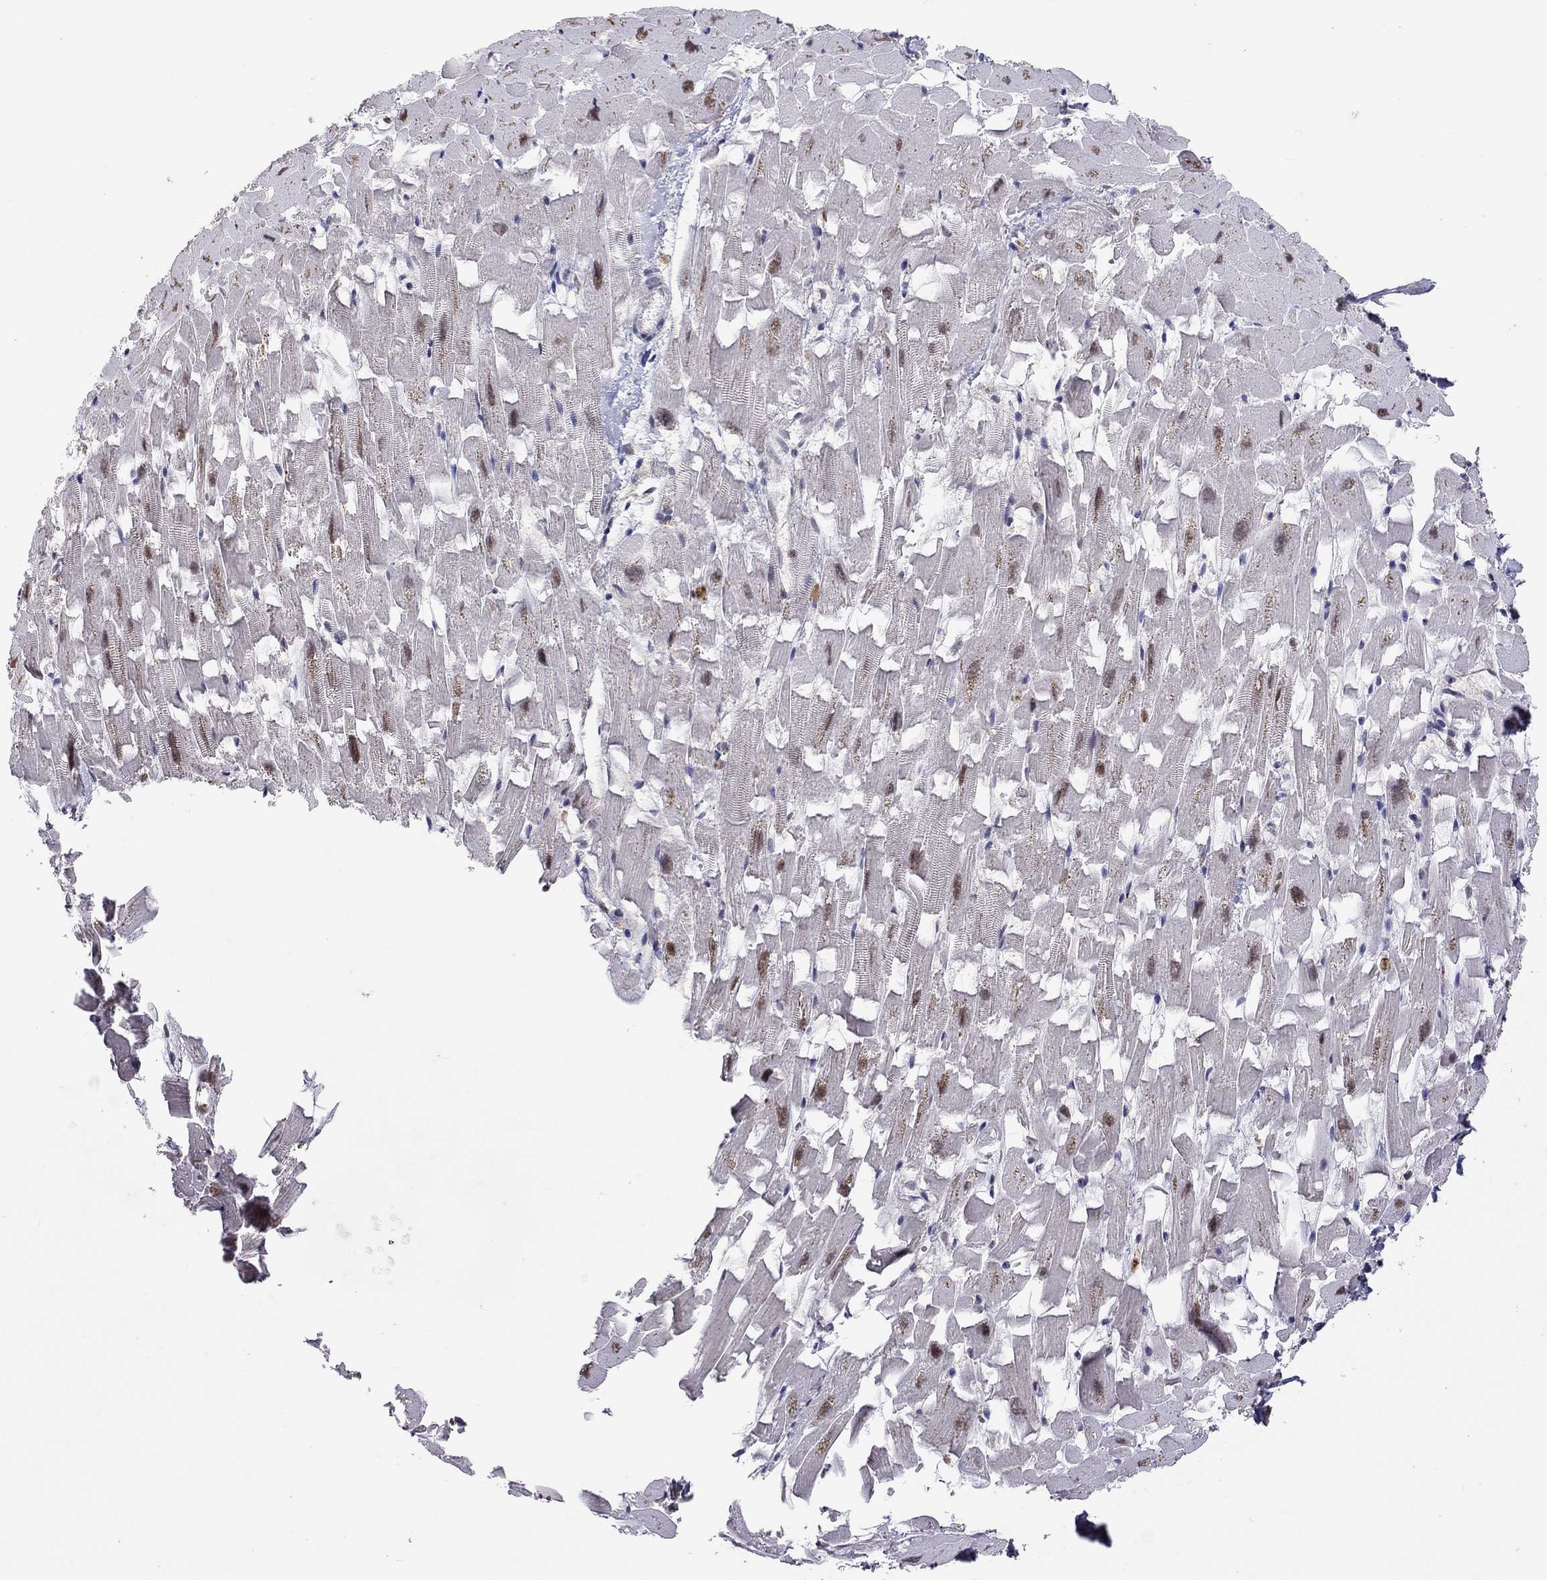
{"staining": {"intensity": "weak", "quantity": "<25%", "location": "nuclear"}, "tissue": "heart muscle", "cell_type": "Cardiomyocytes", "image_type": "normal", "snomed": [{"axis": "morphology", "description": "Normal tissue, NOS"}, {"axis": "topography", "description": "Heart"}], "caption": "This is a micrograph of immunohistochemistry (IHC) staining of unremarkable heart muscle, which shows no positivity in cardiomyocytes.", "gene": "SERPINA3", "patient": {"sex": "female", "age": 64}}